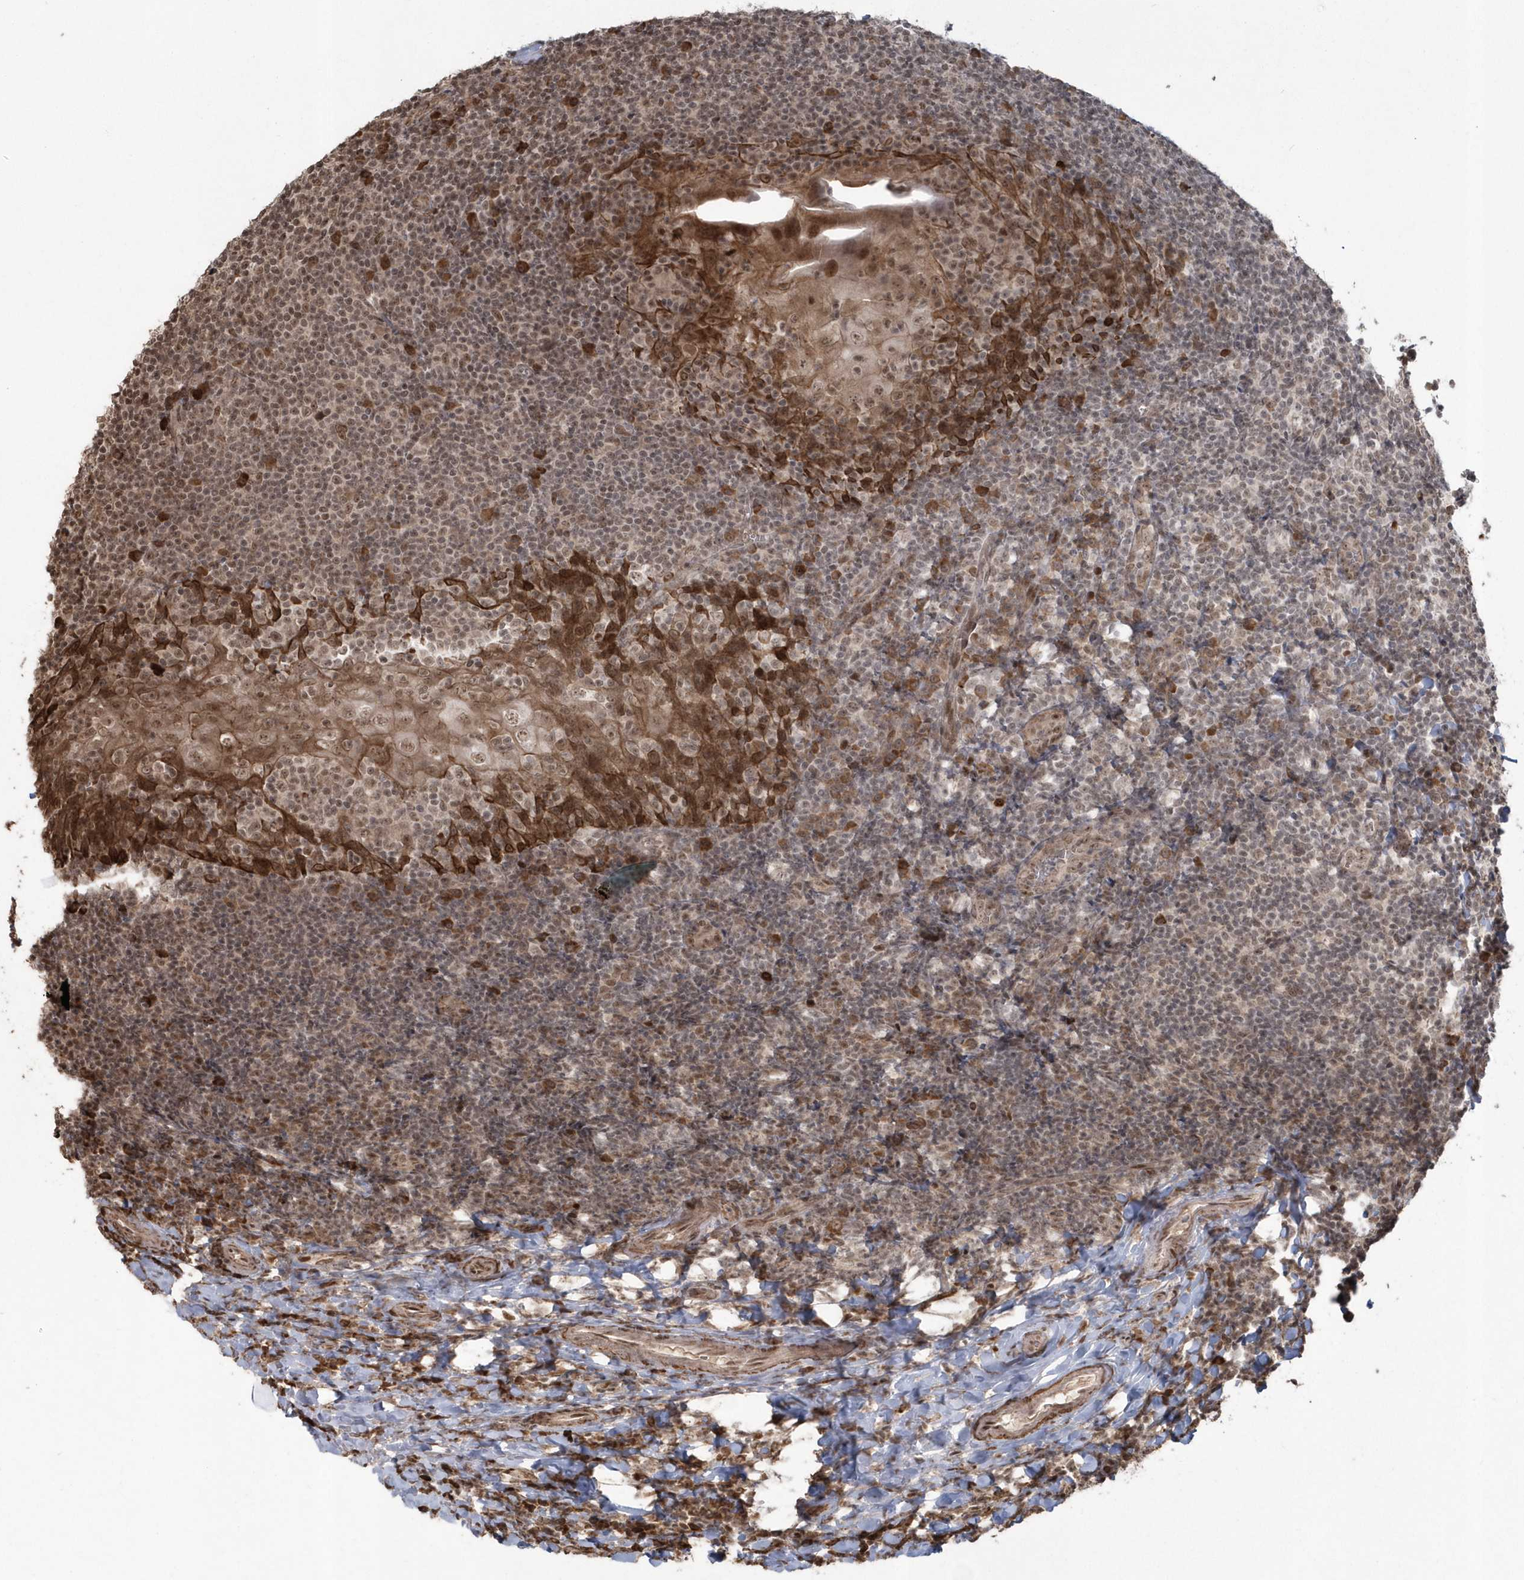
{"staining": {"intensity": "moderate", "quantity": "<25%", "location": "cytoplasmic/membranous,nuclear"}, "tissue": "tonsil", "cell_type": "Germinal center cells", "image_type": "normal", "snomed": [{"axis": "morphology", "description": "Normal tissue, NOS"}, {"axis": "topography", "description": "Tonsil"}], "caption": "Moderate cytoplasmic/membranous,nuclear protein expression is appreciated in about <25% of germinal center cells in tonsil. (DAB = brown stain, brightfield microscopy at high magnification).", "gene": "EPB41L4A", "patient": {"sex": "male", "age": 37}}